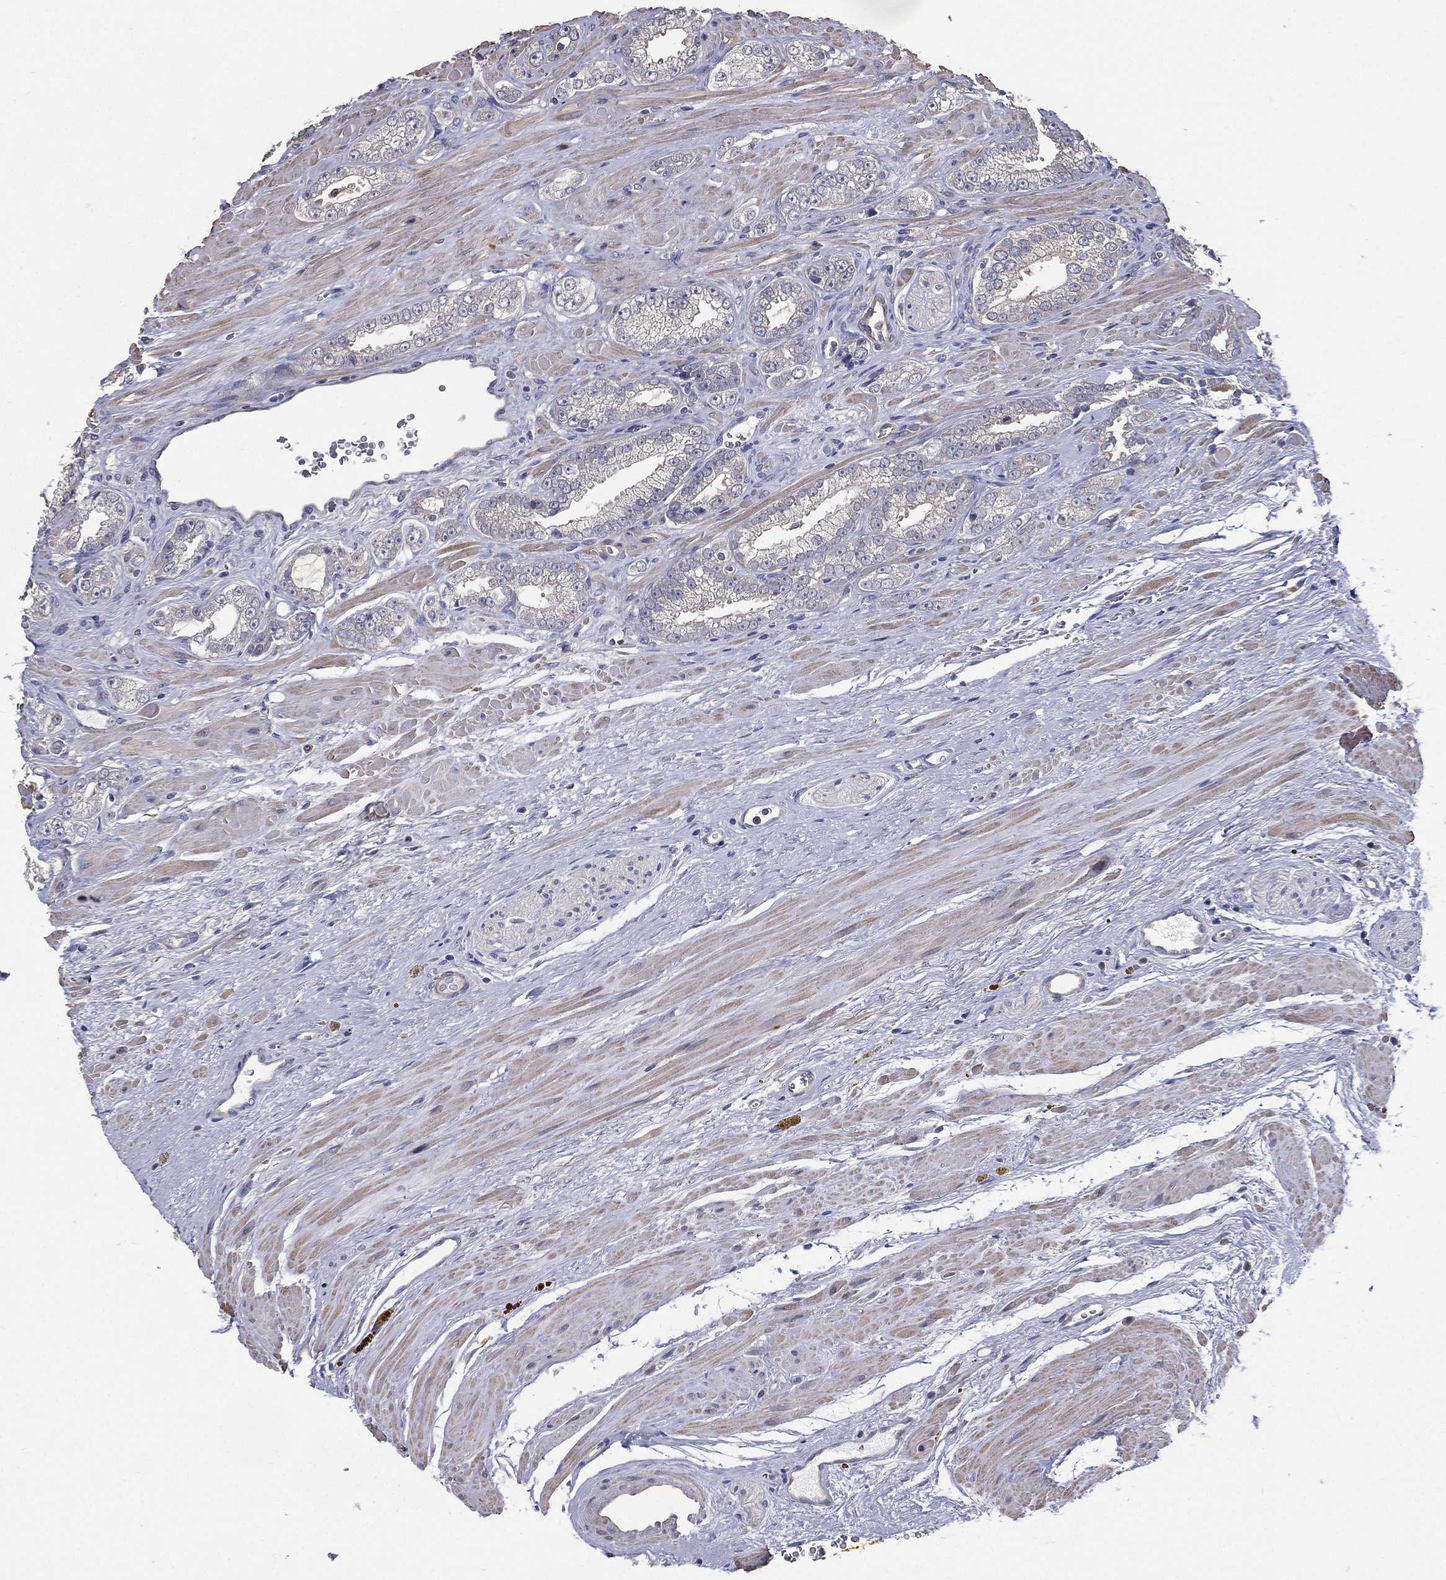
{"staining": {"intensity": "negative", "quantity": "none", "location": "none"}, "tissue": "prostate cancer", "cell_type": "Tumor cells", "image_type": "cancer", "snomed": [{"axis": "morphology", "description": "Adenocarcinoma, NOS"}, {"axis": "topography", "description": "Prostate"}], "caption": "Adenocarcinoma (prostate) was stained to show a protein in brown. There is no significant staining in tumor cells.", "gene": "SERPINB2", "patient": {"sex": "male", "age": 67}}